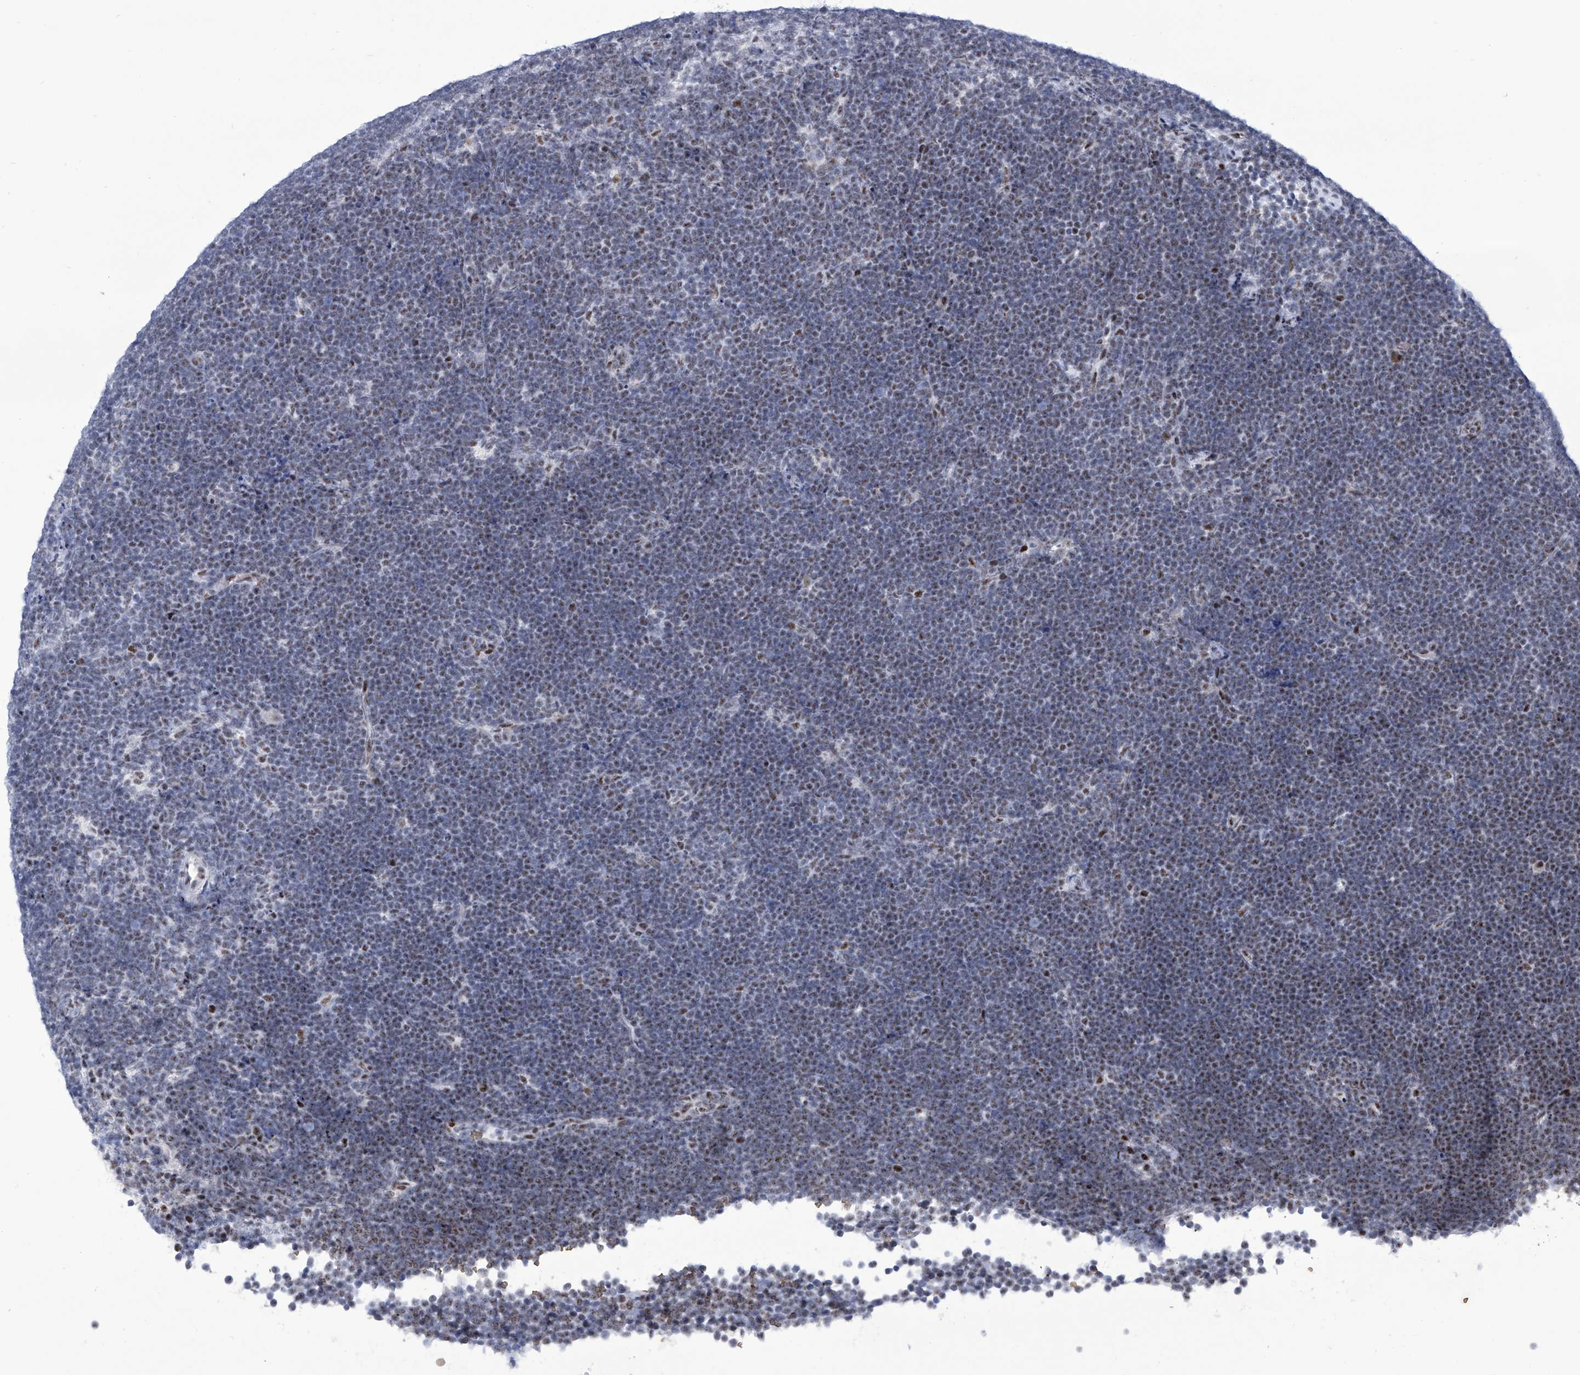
{"staining": {"intensity": "weak", "quantity": "25%-75%", "location": "nuclear"}, "tissue": "lymphoma", "cell_type": "Tumor cells", "image_type": "cancer", "snomed": [{"axis": "morphology", "description": "Malignant lymphoma, non-Hodgkin's type, High grade"}, {"axis": "topography", "description": "Lymph node"}], "caption": "IHC photomicrograph of neoplastic tissue: lymphoma stained using immunohistochemistry exhibits low levels of weak protein expression localized specifically in the nuclear of tumor cells, appearing as a nuclear brown color.", "gene": "SART1", "patient": {"sex": "male", "age": 13}}